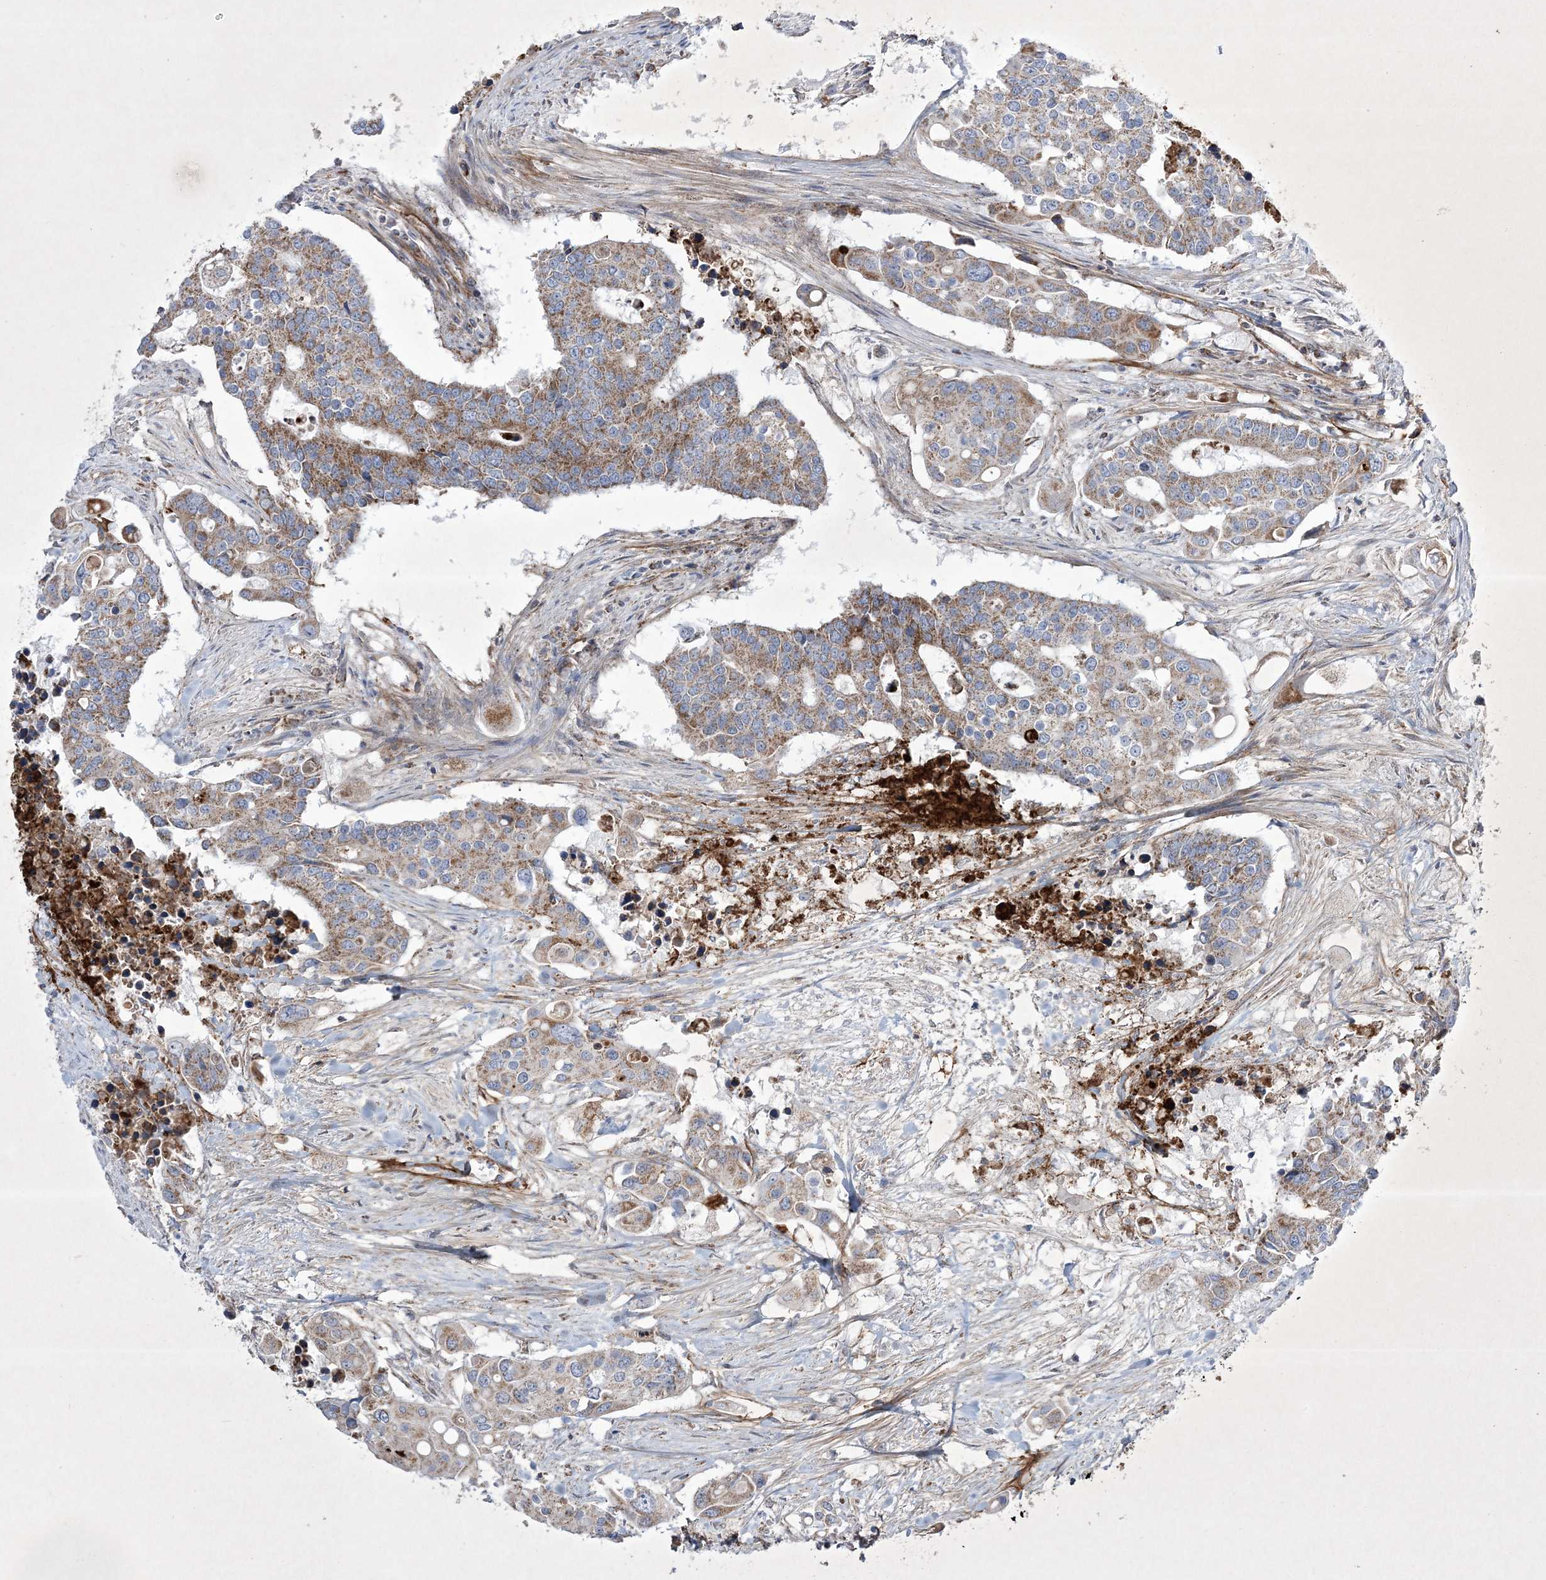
{"staining": {"intensity": "moderate", "quantity": ">75%", "location": "cytoplasmic/membranous"}, "tissue": "colorectal cancer", "cell_type": "Tumor cells", "image_type": "cancer", "snomed": [{"axis": "morphology", "description": "Adenocarcinoma, NOS"}, {"axis": "topography", "description": "Colon"}], "caption": "Immunohistochemical staining of colorectal adenocarcinoma reveals medium levels of moderate cytoplasmic/membranous protein expression in approximately >75% of tumor cells. (brown staining indicates protein expression, while blue staining denotes nuclei).", "gene": "RICTOR", "patient": {"sex": "male", "age": 77}}